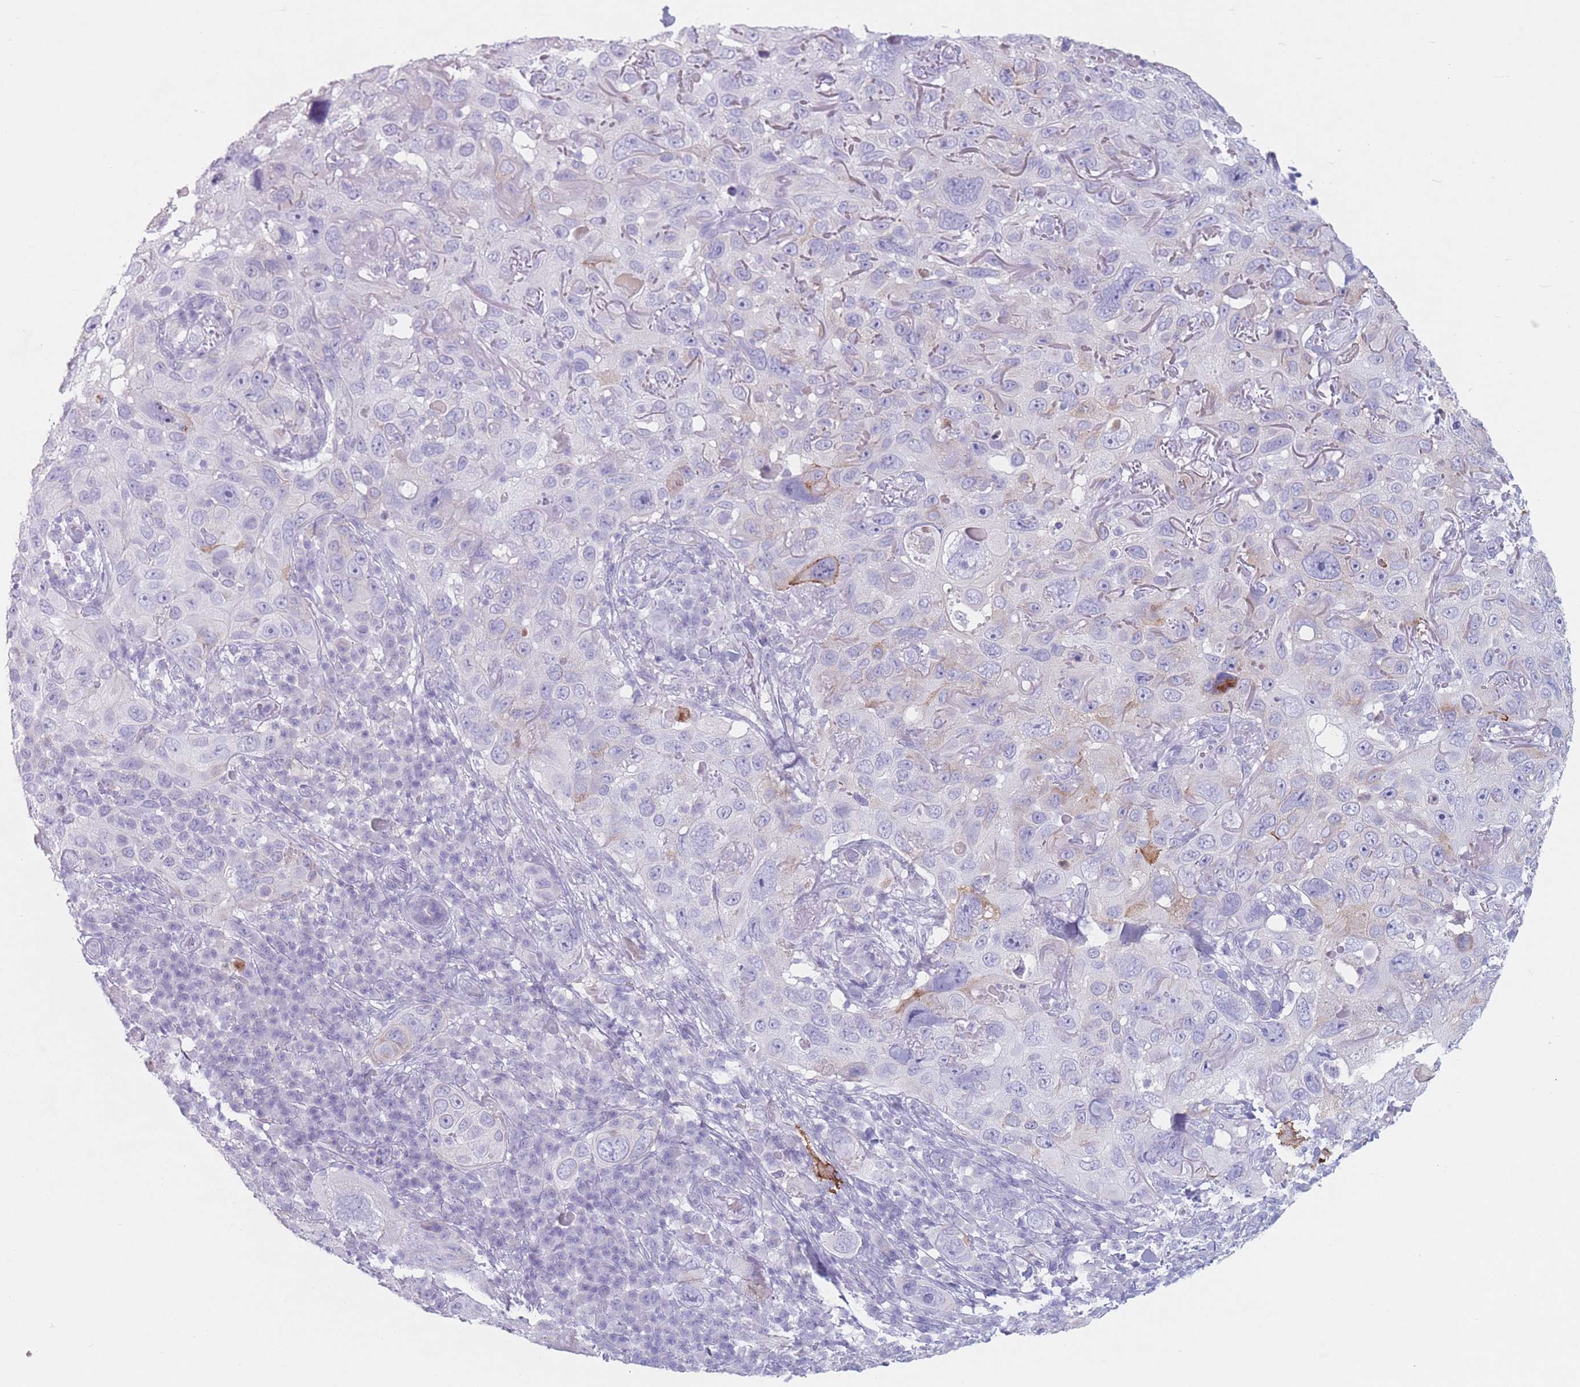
{"staining": {"intensity": "weak", "quantity": "<25%", "location": "cytoplasmic/membranous"}, "tissue": "skin cancer", "cell_type": "Tumor cells", "image_type": "cancer", "snomed": [{"axis": "morphology", "description": "Squamous cell carcinoma in situ, NOS"}, {"axis": "morphology", "description": "Squamous cell carcinoma, NOS"}, {"axis": "topography", "description": "Skin"}], "caption": "Protein analysis of skin cancer demonstrates no significant positivity in tumor cells.", "gene": "ST3GAL5", "patient": {"sex": "male", "age": 93}}